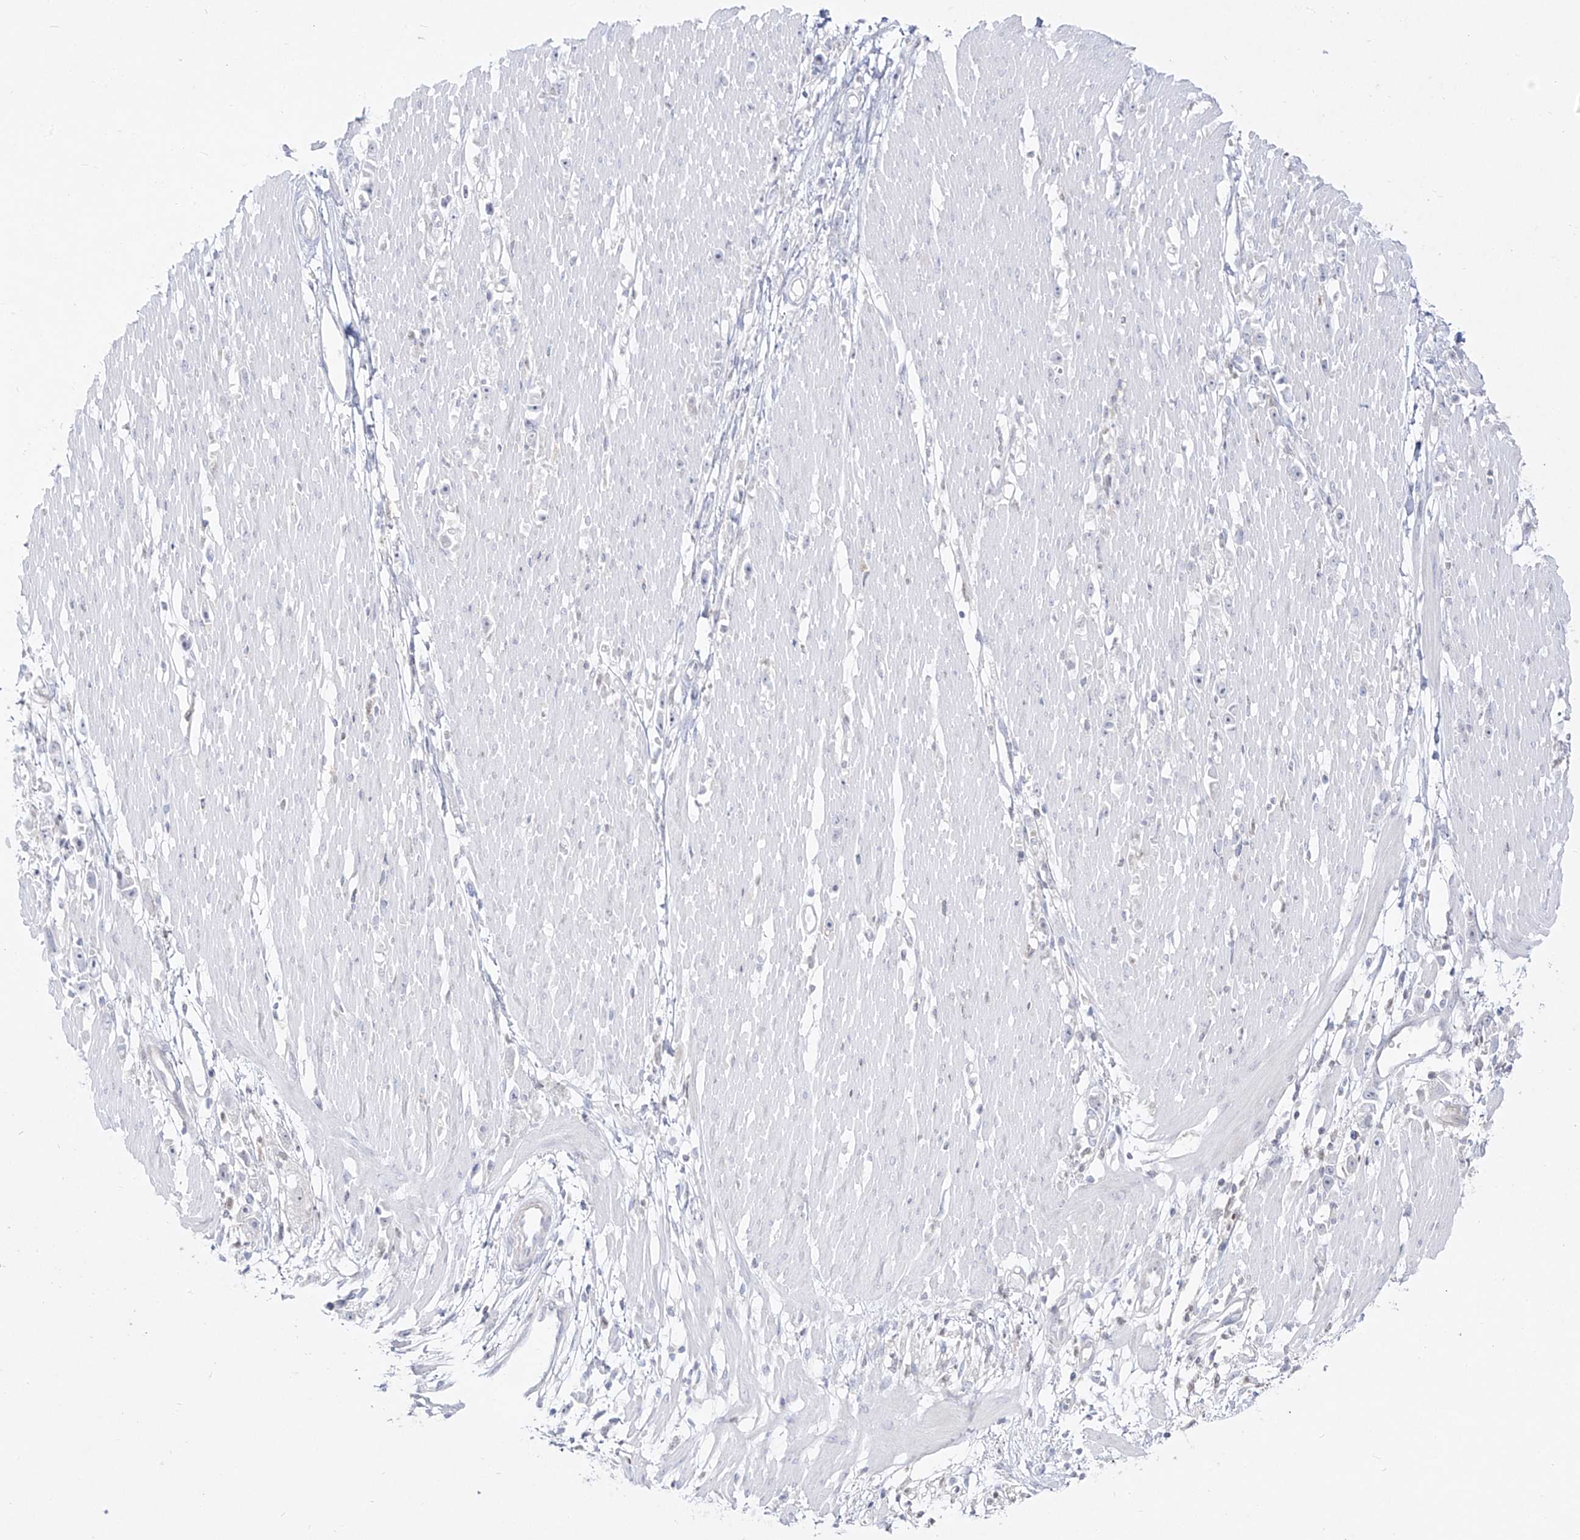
{"staining": {"intensity": "negative", "quantity": "none", "location": "none"}, "tissue": "stomach cancer", "cell_type": "Tumor cells", "image_type": "cancer", "snomed": [{"axis": "morphology", "description": "Adenocarcinoma, NOS"}, {"axis": "topography", "description": "Stomach"}], "caption": "Stomach adenocarcinoma stained for a protein using immunohistochemistry (IHC) displays no staining tumor cells.", "gene": "DMKN", "patient": {"sex": "female", "age": 59}}